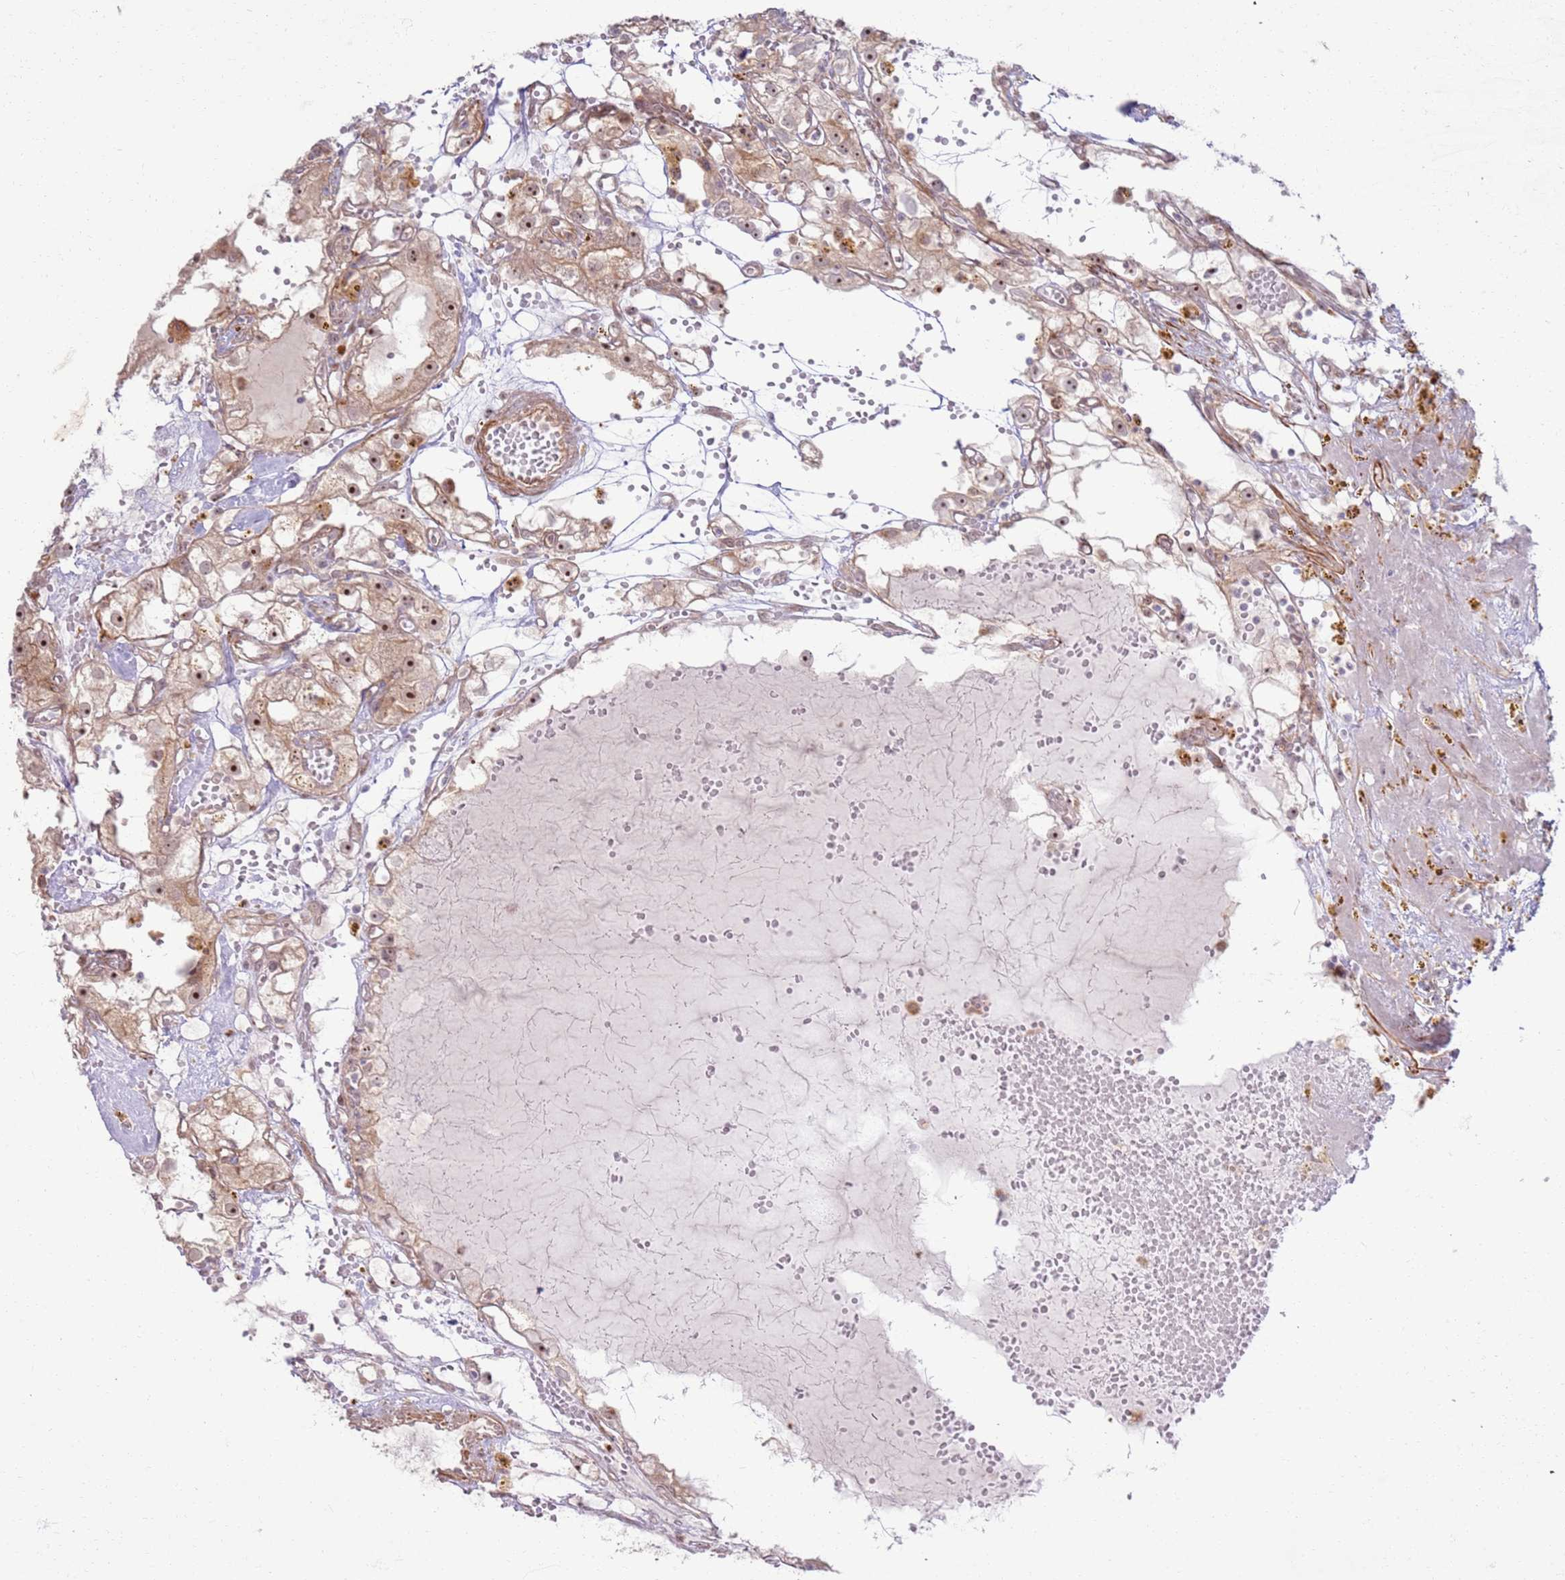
{"staining": {"intensity": "moderate", "quantity": ">75%", "location": "cytoplasmic/membranous,nuclear"}, "tissue": "renal cancer", "cell_type": "Tumor cells", "image_type": "cancer", "snomed": [{"axis": "morphology", "description": "Adenocarcinoma, NOS"}, {"axis": "topography", "description": "Kidney"}], "caption": "The histopathology image shows a brown stain indicating the presence of a protein in the cytoplasmic/membranous and nuclear of tumor cells in renal adenocarcinoma.", "gene": "CNPY1", "patient": {"sex": "male", "age": 56}}